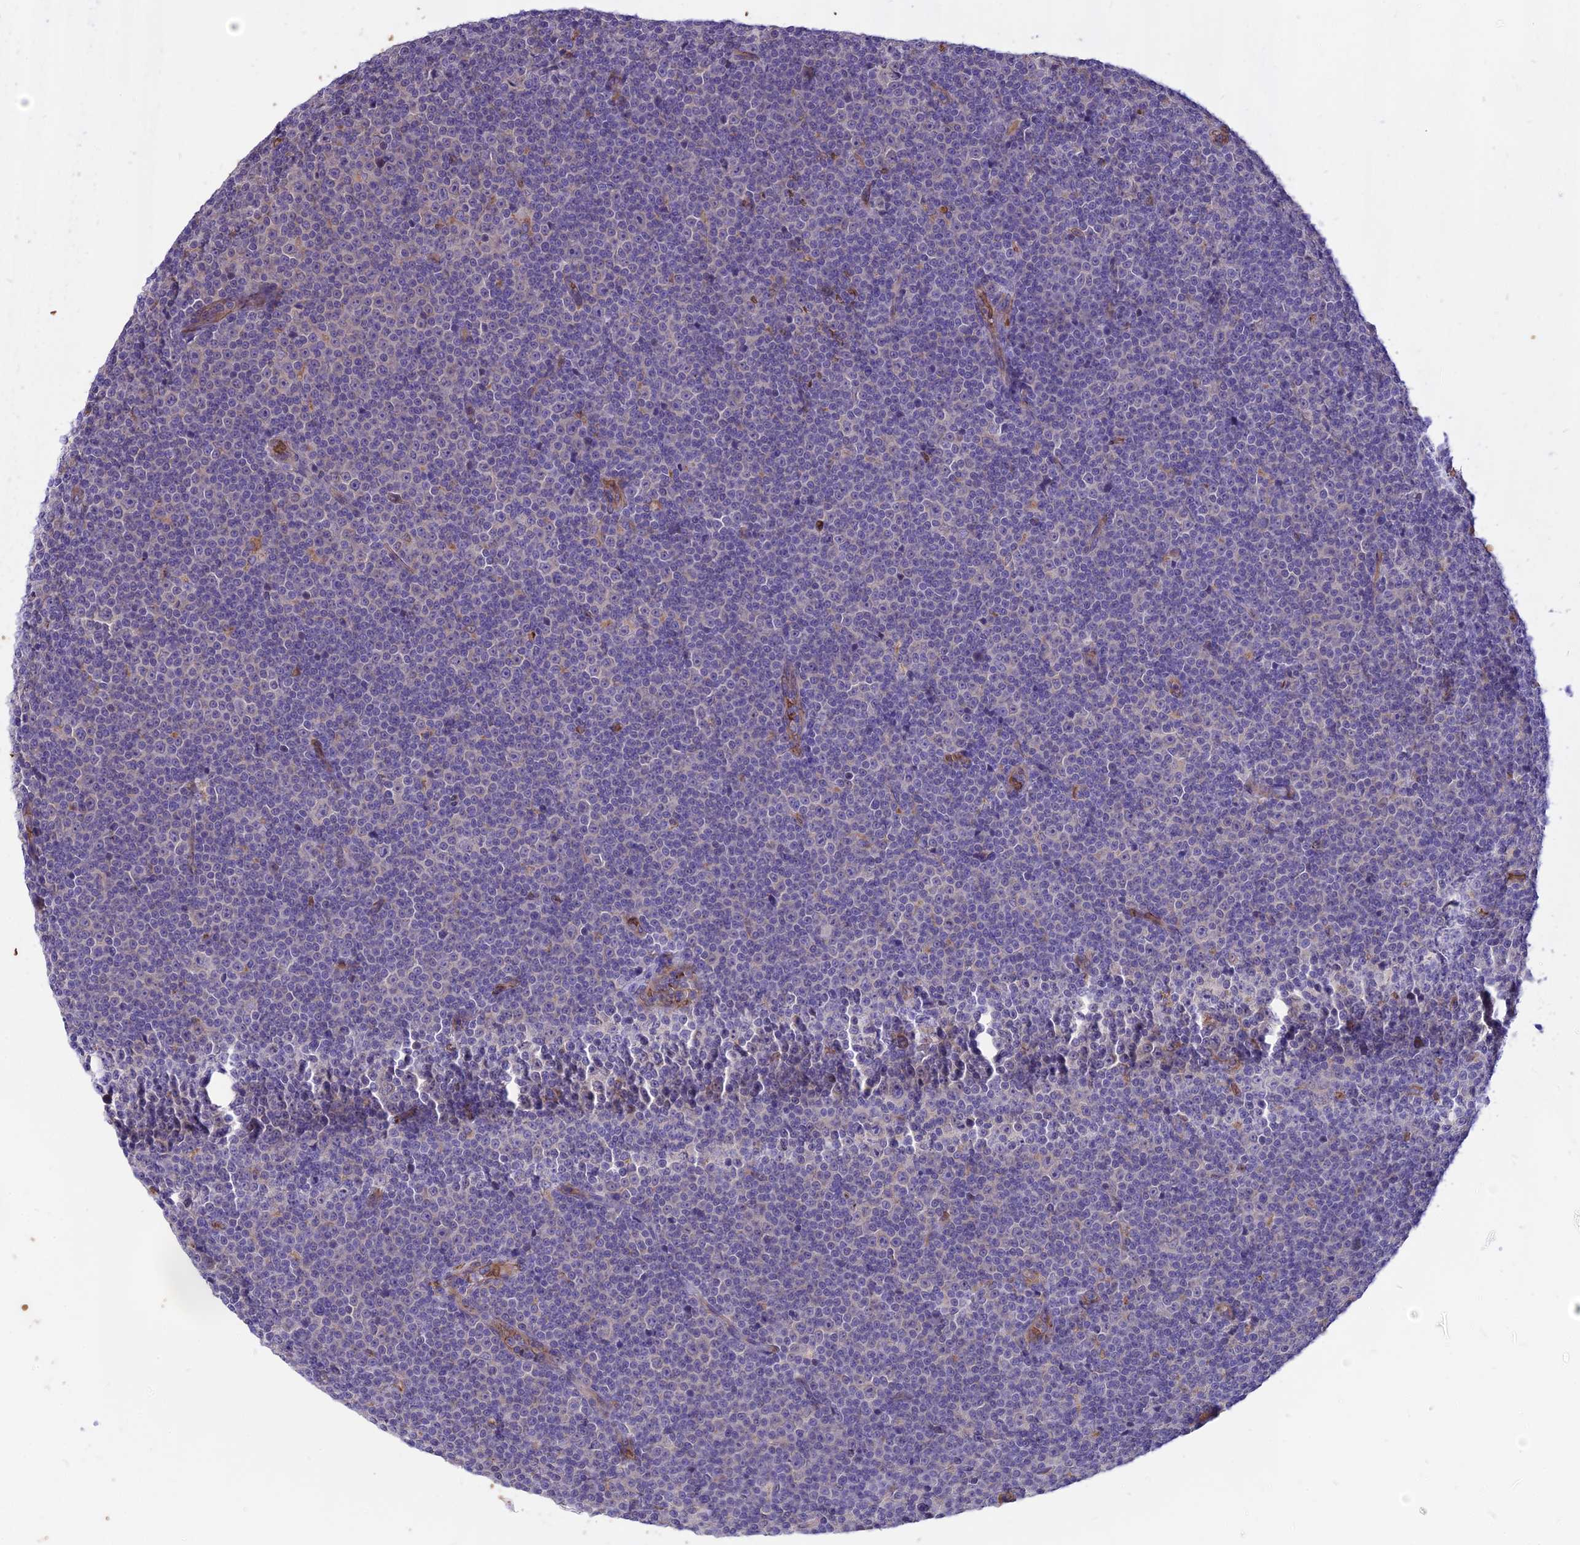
{"staining": {"intensity": "negative", "quantity": "none", "location": "none"}, "tissue": "lymphoma", "cell_type": "Tumor cells", "image_type": "cancer", "snomed": [{"axis": "morphology", "description": "Malignant lymphoma, non-Hodgkin's type, Low grade"}, {"axis": "topography", "description": "Lymph node"}], "caption": "The immunohistochemistry histopathology image has no significant positivity in tumor cells of malignant lymphoma, non-Hodgkin's type (low-grade) tissue.", "gene": "TTC4", "patient": {"sex": "female", "age": 67}}